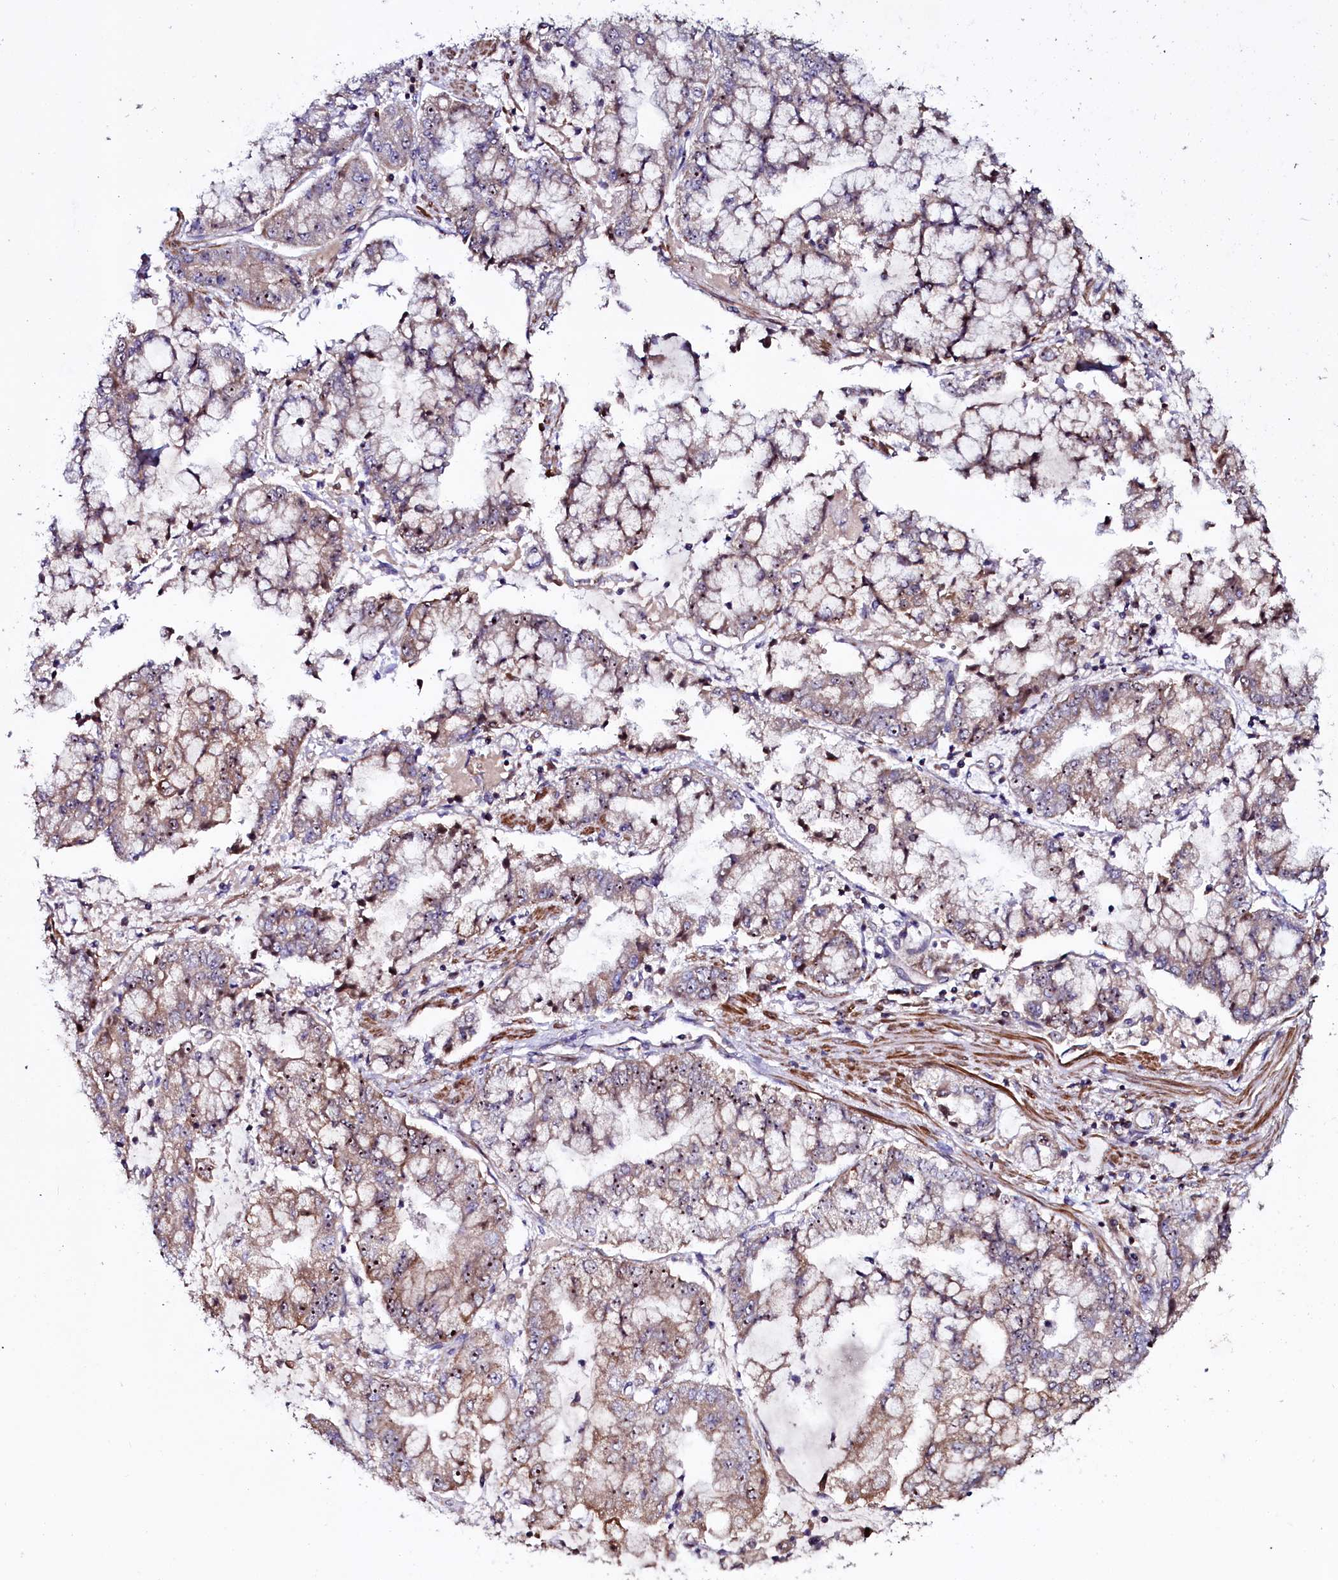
{"staining": {"intensity": "moderate", "quantity": ">75%", "location": "cytoplasmic/membranous,nuclear"}, "tissue": "stomach cancer", "cell_type": "Tumor cells", "image_type": "cancer", "snomed": [{"axis": "morphology", "description": "Adenocarcinoma, NOS"}, {"axis": "topography", "description": "Stomach"}], "caption": "Protein staining by immunohistochemistry displays moderate cytoplasmic/membranous and nuclear staining in approximately >75% of tumor cells in stomach cancer. Nuclei are stained in blue.", "gene": "NAA80", "patient": {"sex": "male", "age": 76}}